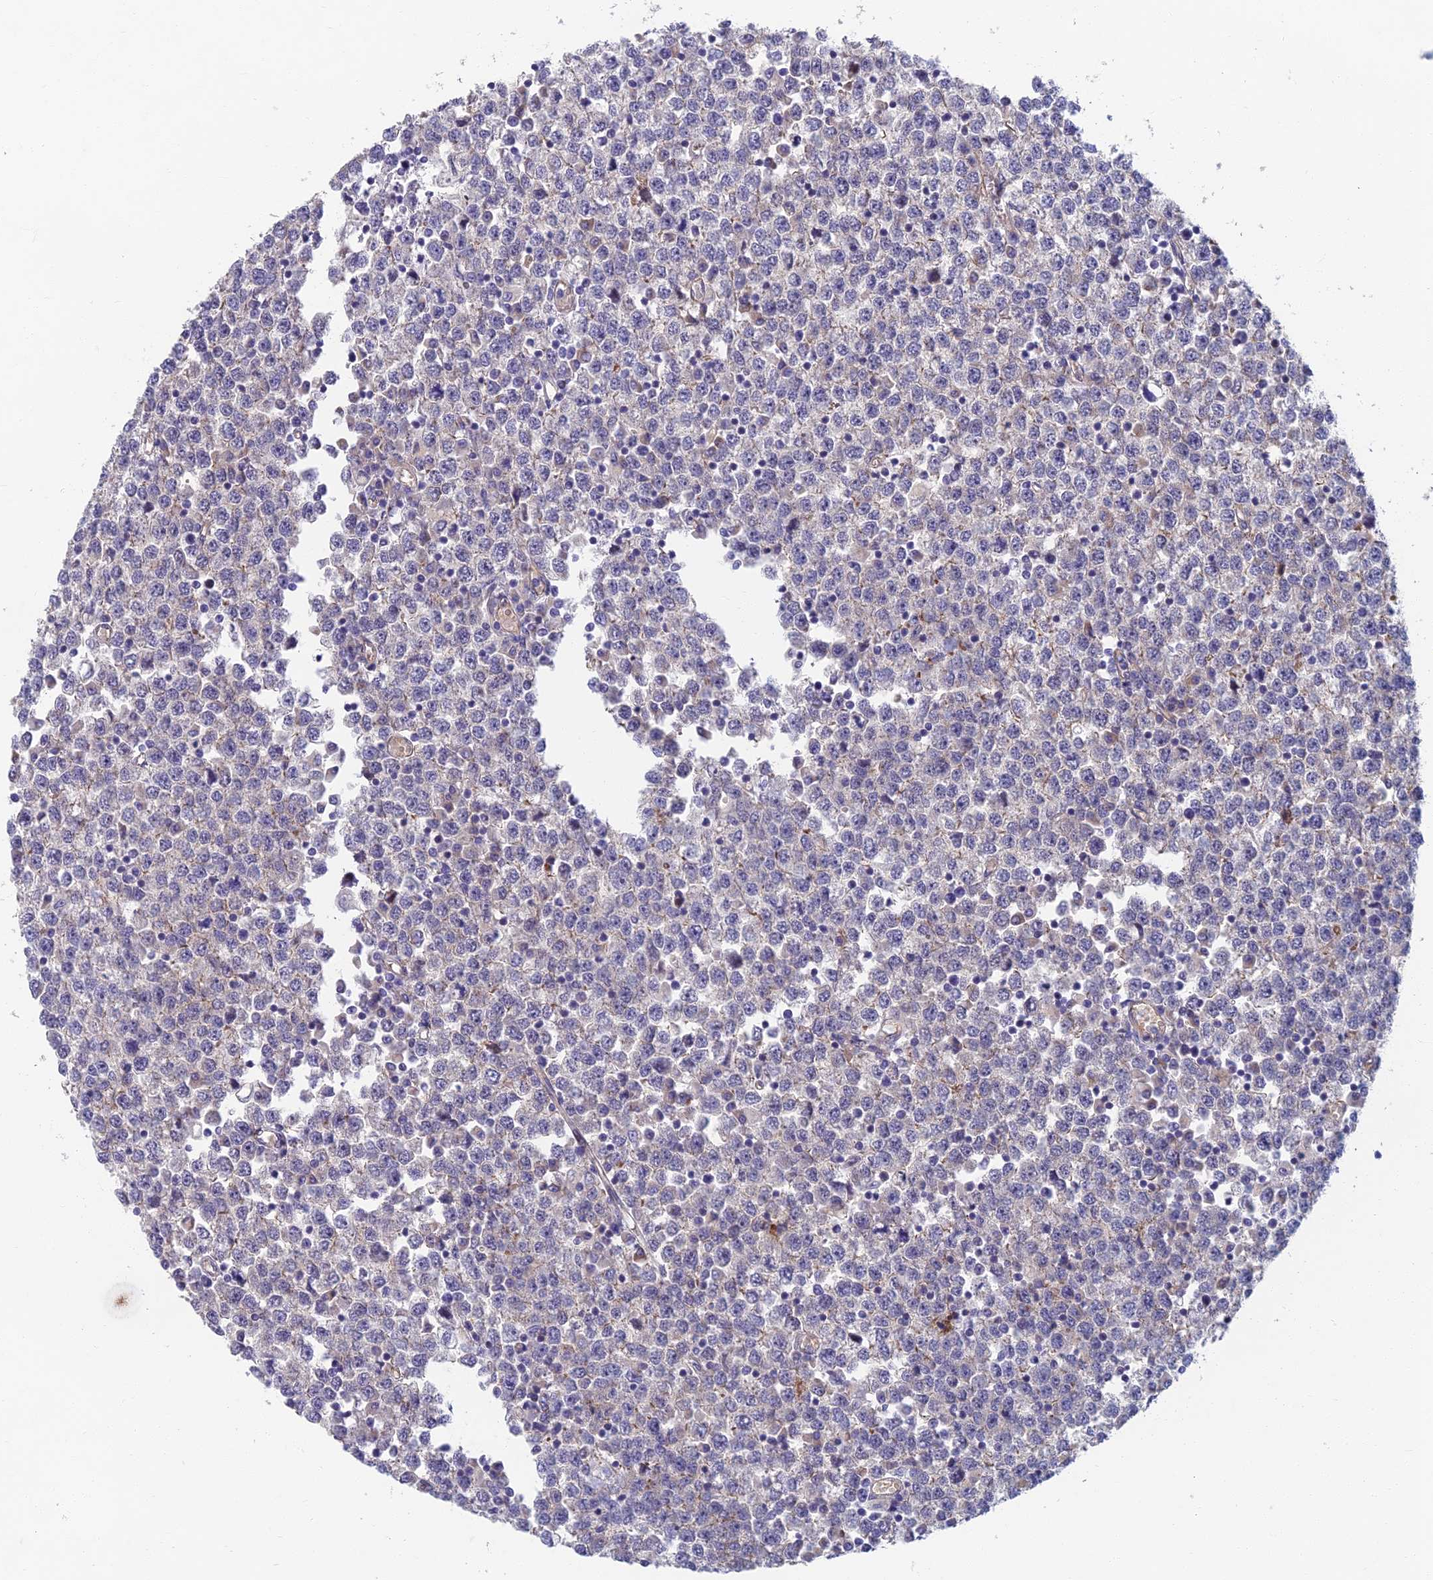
{"staining": {"intensity": "weak", "quantity": "<25%", "location": "cytoplasmic/membranous"}, "tissue": "testis cancer", "cell_type": "Tumor cells", "image_type": "cancer", "snomed": [{"axis": "morphology", "description": "Seminoma, NOS"}, {"axis": "topography", "description": "Testis"}], "caption": "Protein analysis of testis seminoma shows no significant positivity in tumor cells.", "gene": "RHBDL2", "patient": {"sex": "male", "age": 65}}